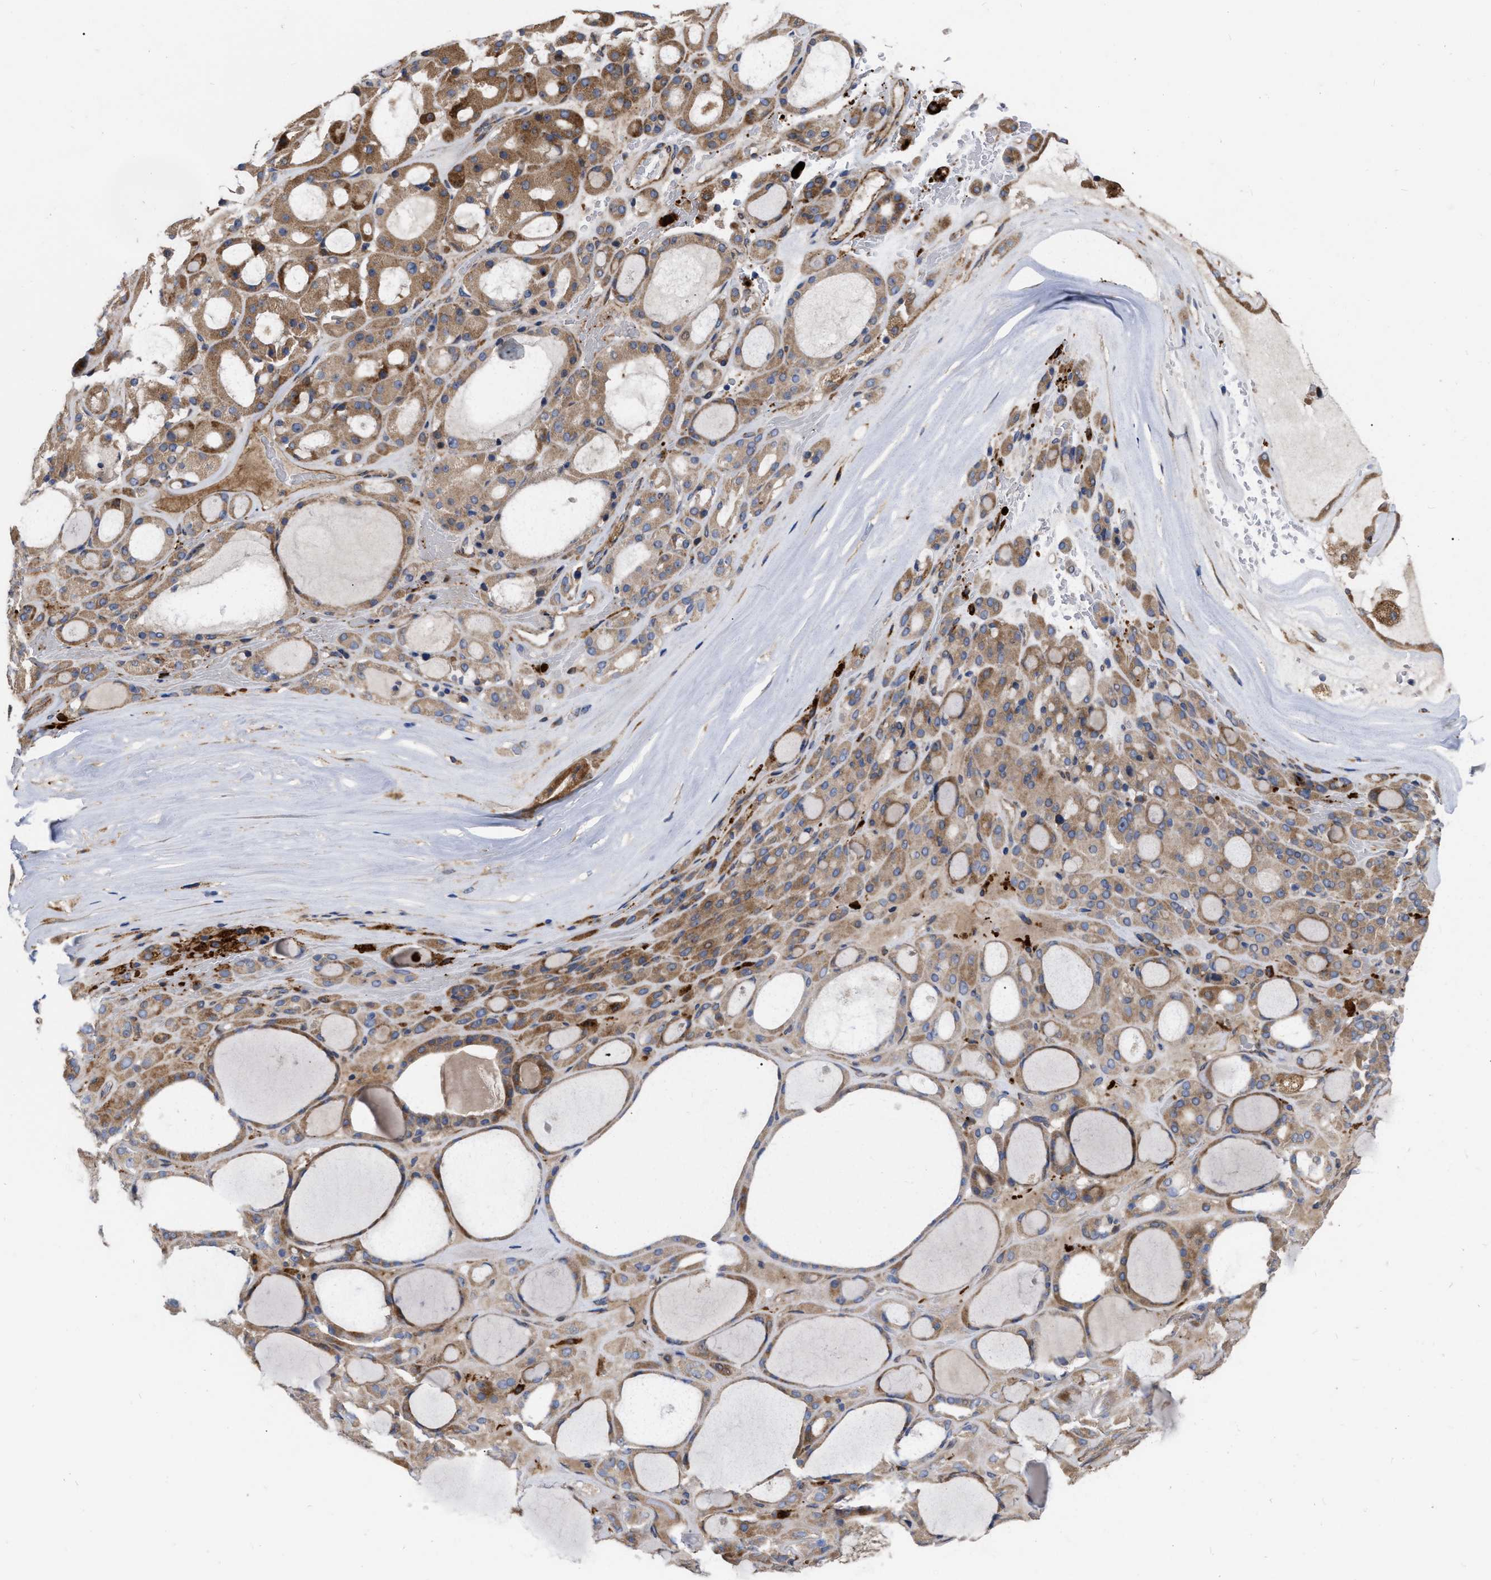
{"staining": {"intensity": "moderate", "quantity": ">75%", "location": "cytoplasmic/membranous"}, "tissue": "thyroid gland", "cell_type": "Glandular cells", "image_type": "normal", "snomed": [{"axis": "morphology", "description": "Normal tissue, NOS"}, {"axis": "morphology", "description": "Carcinoma, NOS"}, {"axis": "topography", "description": "Thyroid gland"}], "caption": "Immunohistochemical staining of unremarkable thyroid gland shows medium levels of moderate cytoplasmic/membranous positivity in approximately >75% of glandular cells.", "gene": "MLST8", "patient": {"sex": "female", "age": 86}}